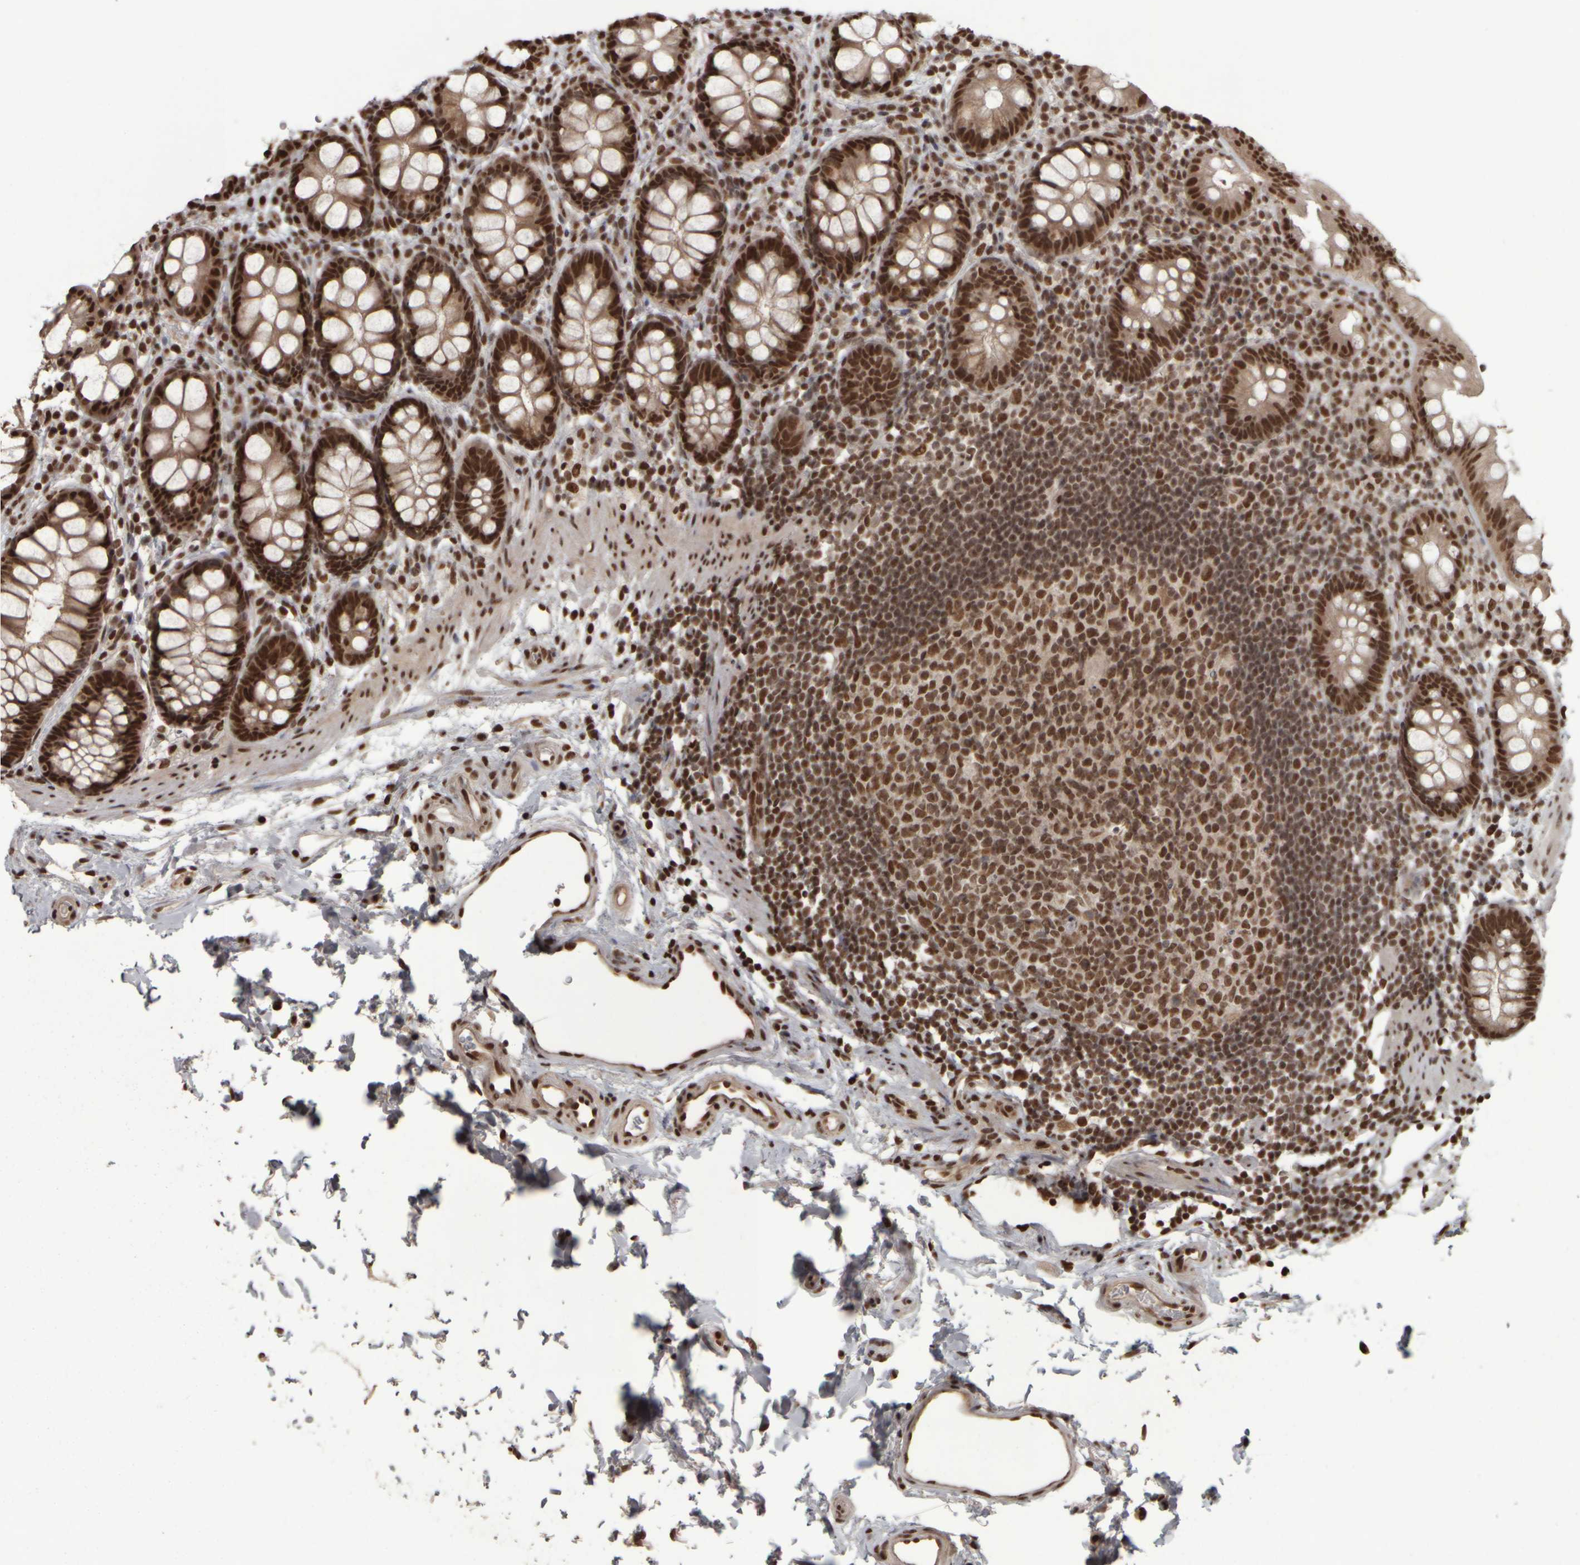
{"staining": {"intensity": "strong", "quantity": ">75%", "location": "nuclear"}, "tissue": "rectum", "cell_type": "Glandular cells", "image_type": "normal", "snomed": [{"axis": "morphology", "description": "Normal tissue, NOS"}, {"axis": "topography", "description": "Rectum"}], "caption": "Protein expression analysis of unremarkable human rectum reveals strong nuclear staining in approximately >75% of glandular cells.", "gene": "ZFHX4", "patient": {"sex": "female", "age": 65}}